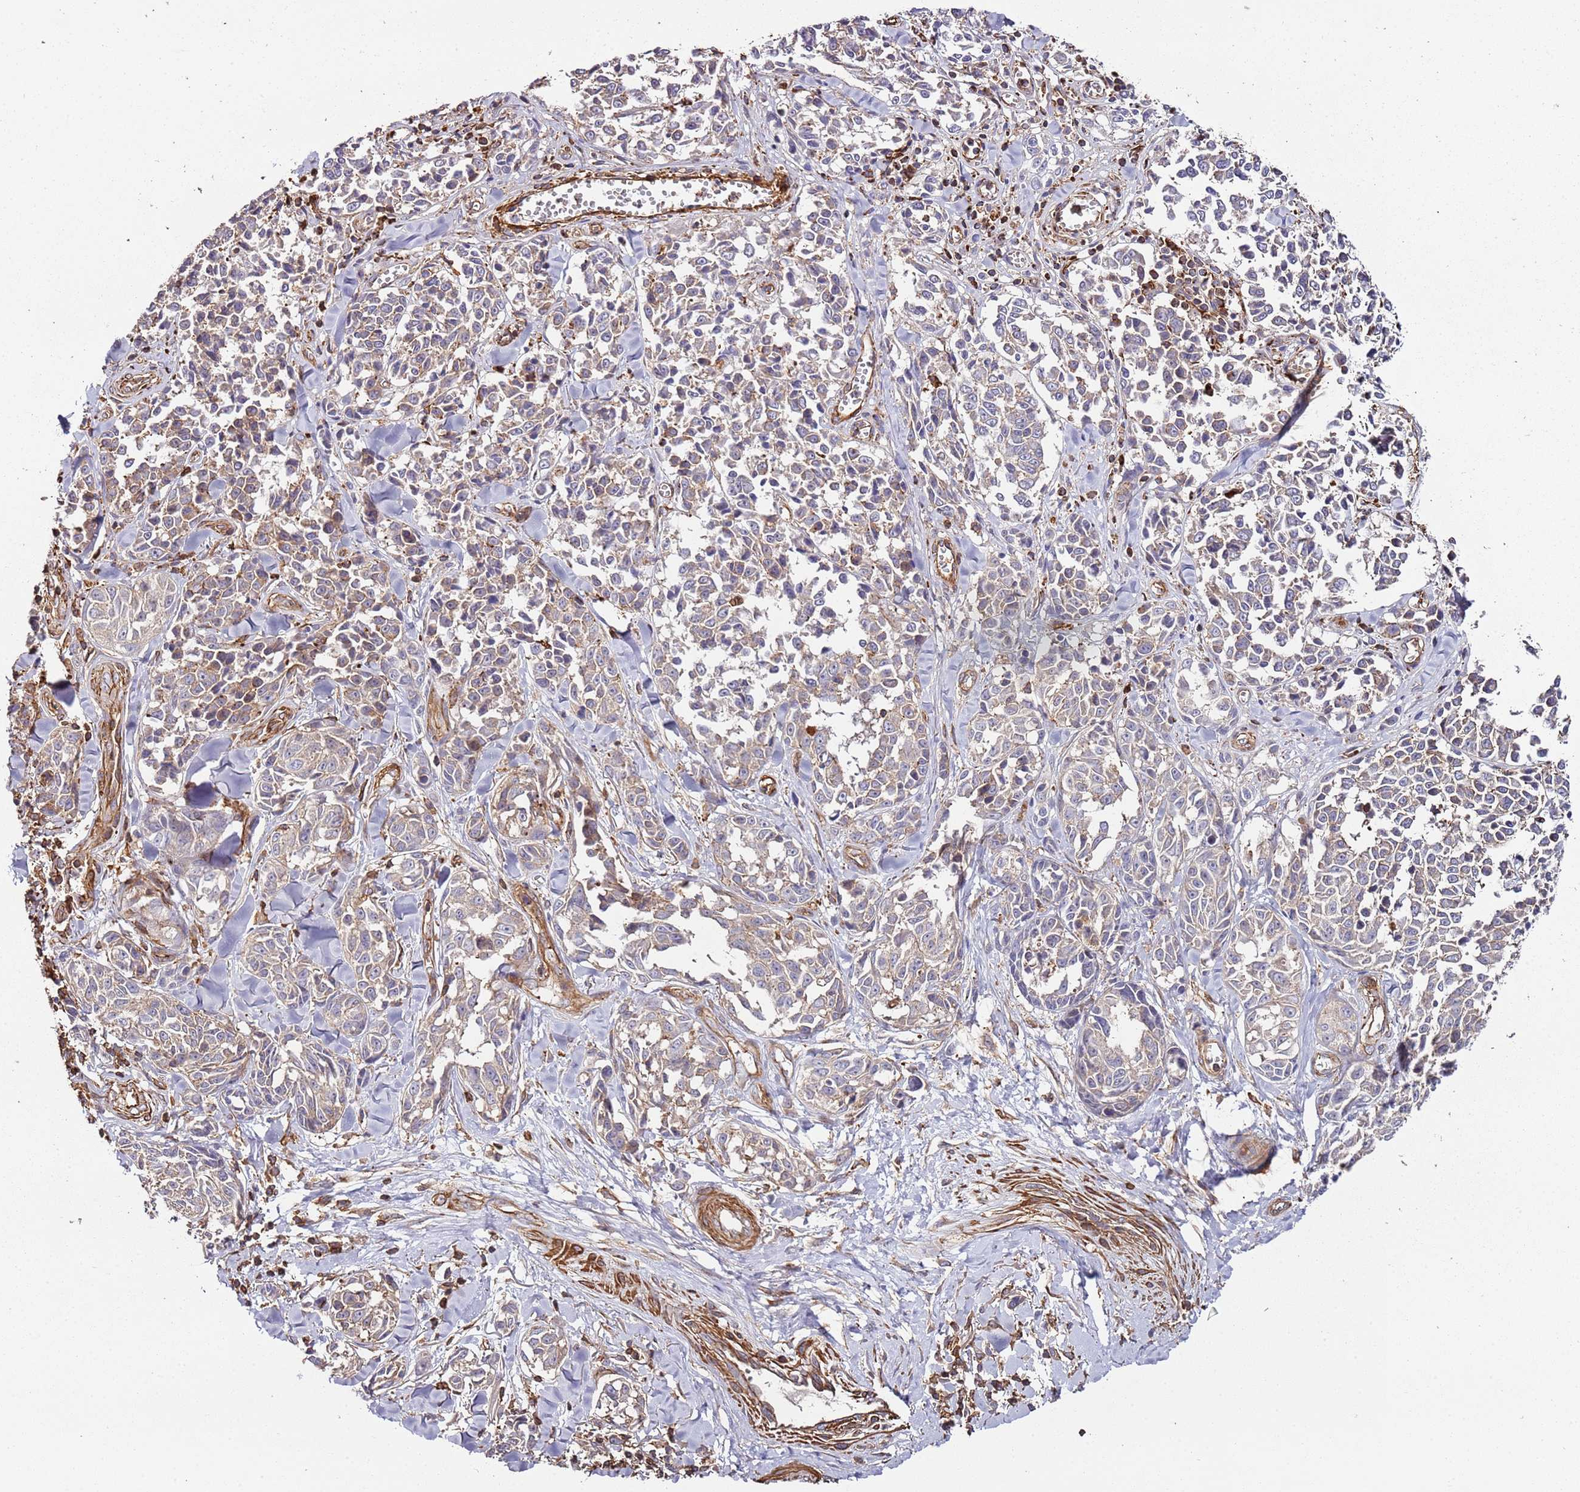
{"staining": {"intensity": "weak", "quantity": "<25%", "location": "cytoplasmic/membranous"}, "tissue": "melanoma", "cell_type": "Tumor cells", "image_type": "cancer", "snomed": [{"axis": "morphology", "description": "Malignant melanoma, NOS"}, {"axis": "topography", "description": "Skin"}], "caption": "Protein analysis of malignant melanoma demonstrates no significant staining in tumor cells.", "gene": "CYP2U1", "patient": {"sex": "female", "age": 64}}